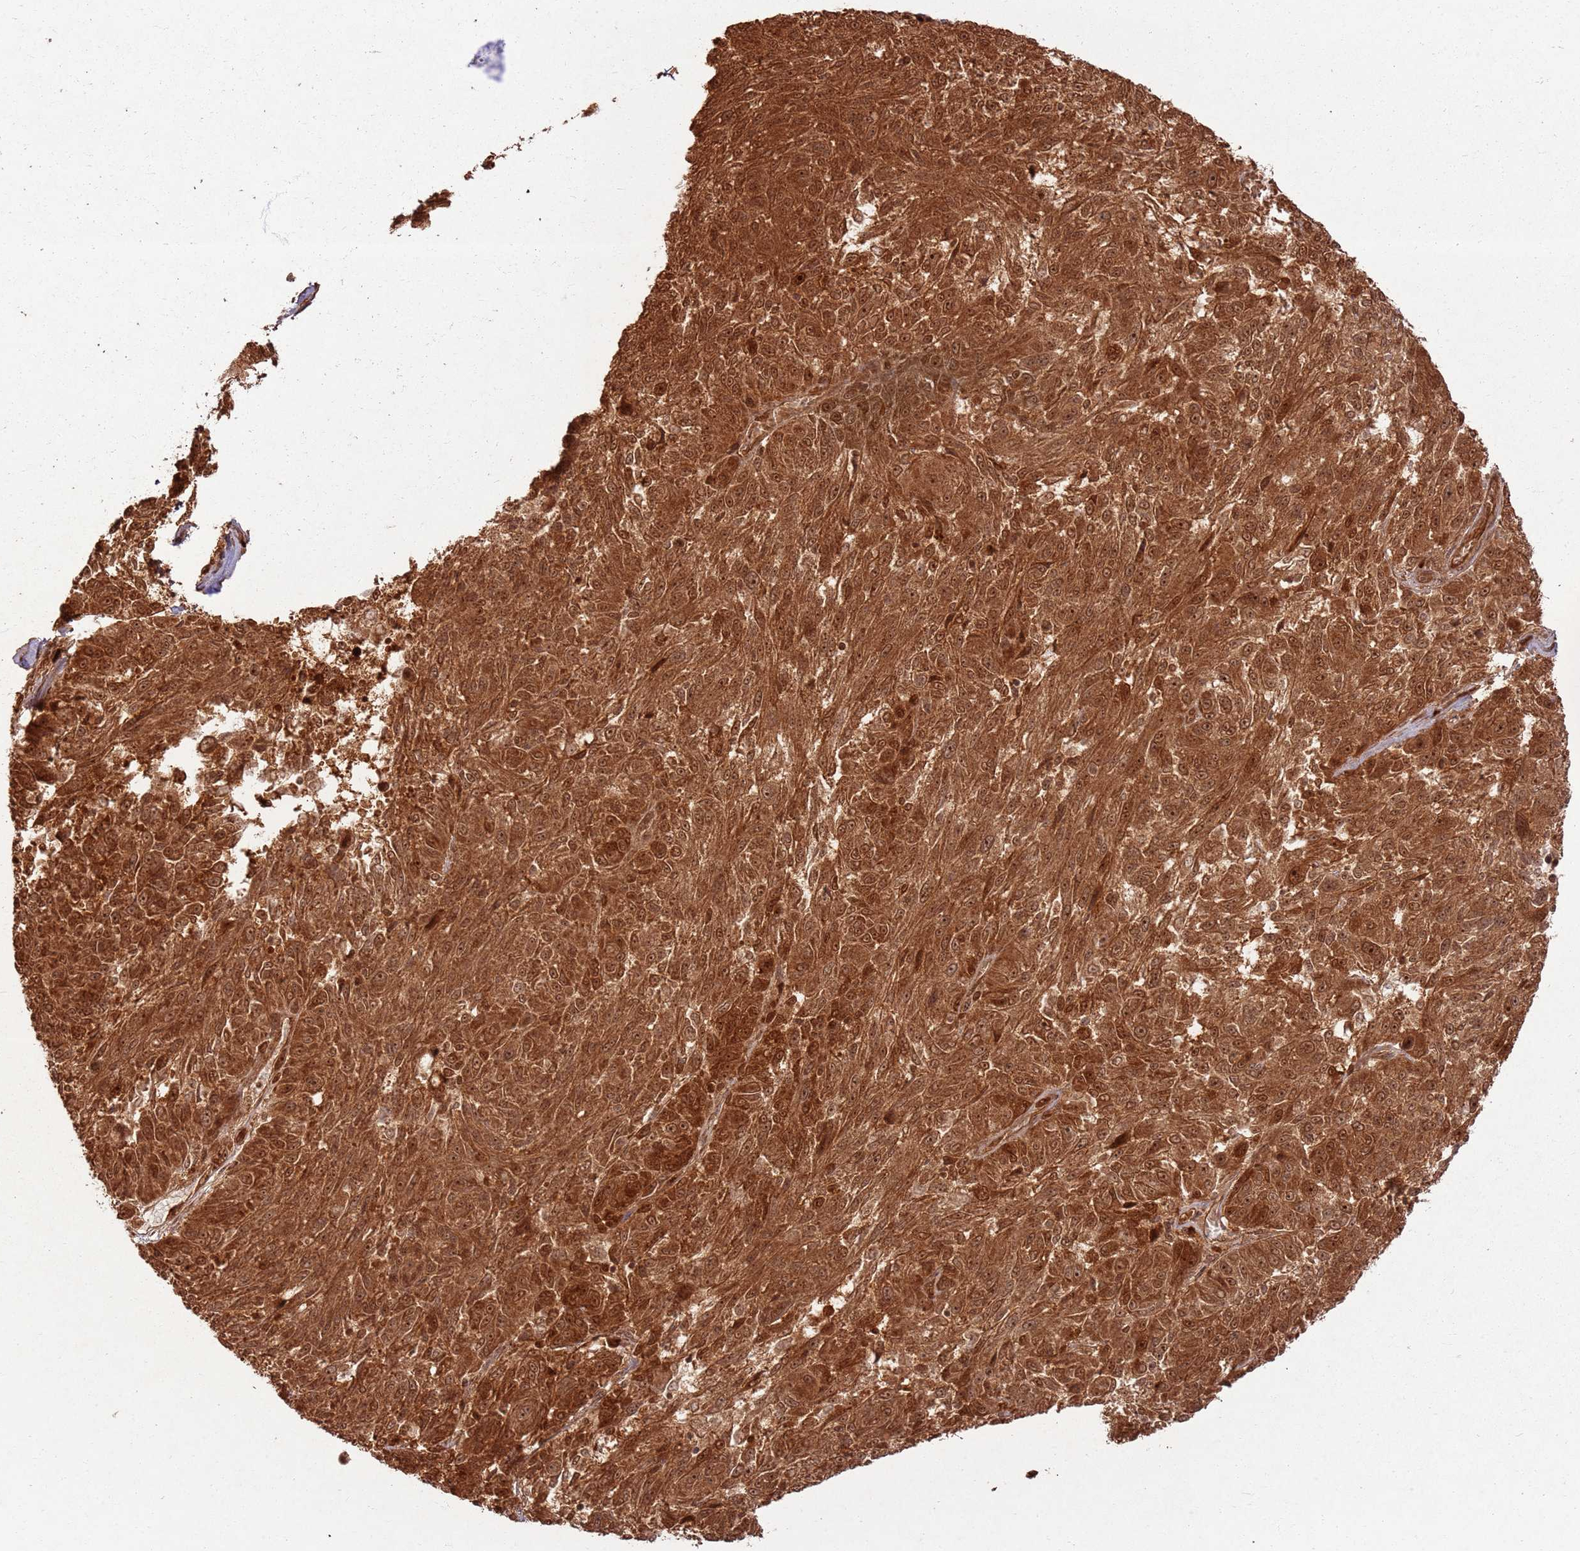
{"staining": {"intensity": "strong", "quantity": ">75%", "location": "cytoplasmic/membranous,nuclear"}, "tissue": "melanoma", "cell_type": "Tumor cells", "image_type": "cancer", "snomed": [{"axis": "morphology", "description": "Malignant melanoma, NOS"}, {"axis": "topography", "description": "Skin"}], "caption": "A photomicrograph of human melanoma stained for a protein displays strong cytoplasmic/membranous and nuclear brown staining in tumor cells. (Stains: DAB in brown, nuclei in blue, Microscopy: brightfield microscopy at high magnification).", "gene": "TBC1D13", "patient": {"sex": "male", "age": 53}}